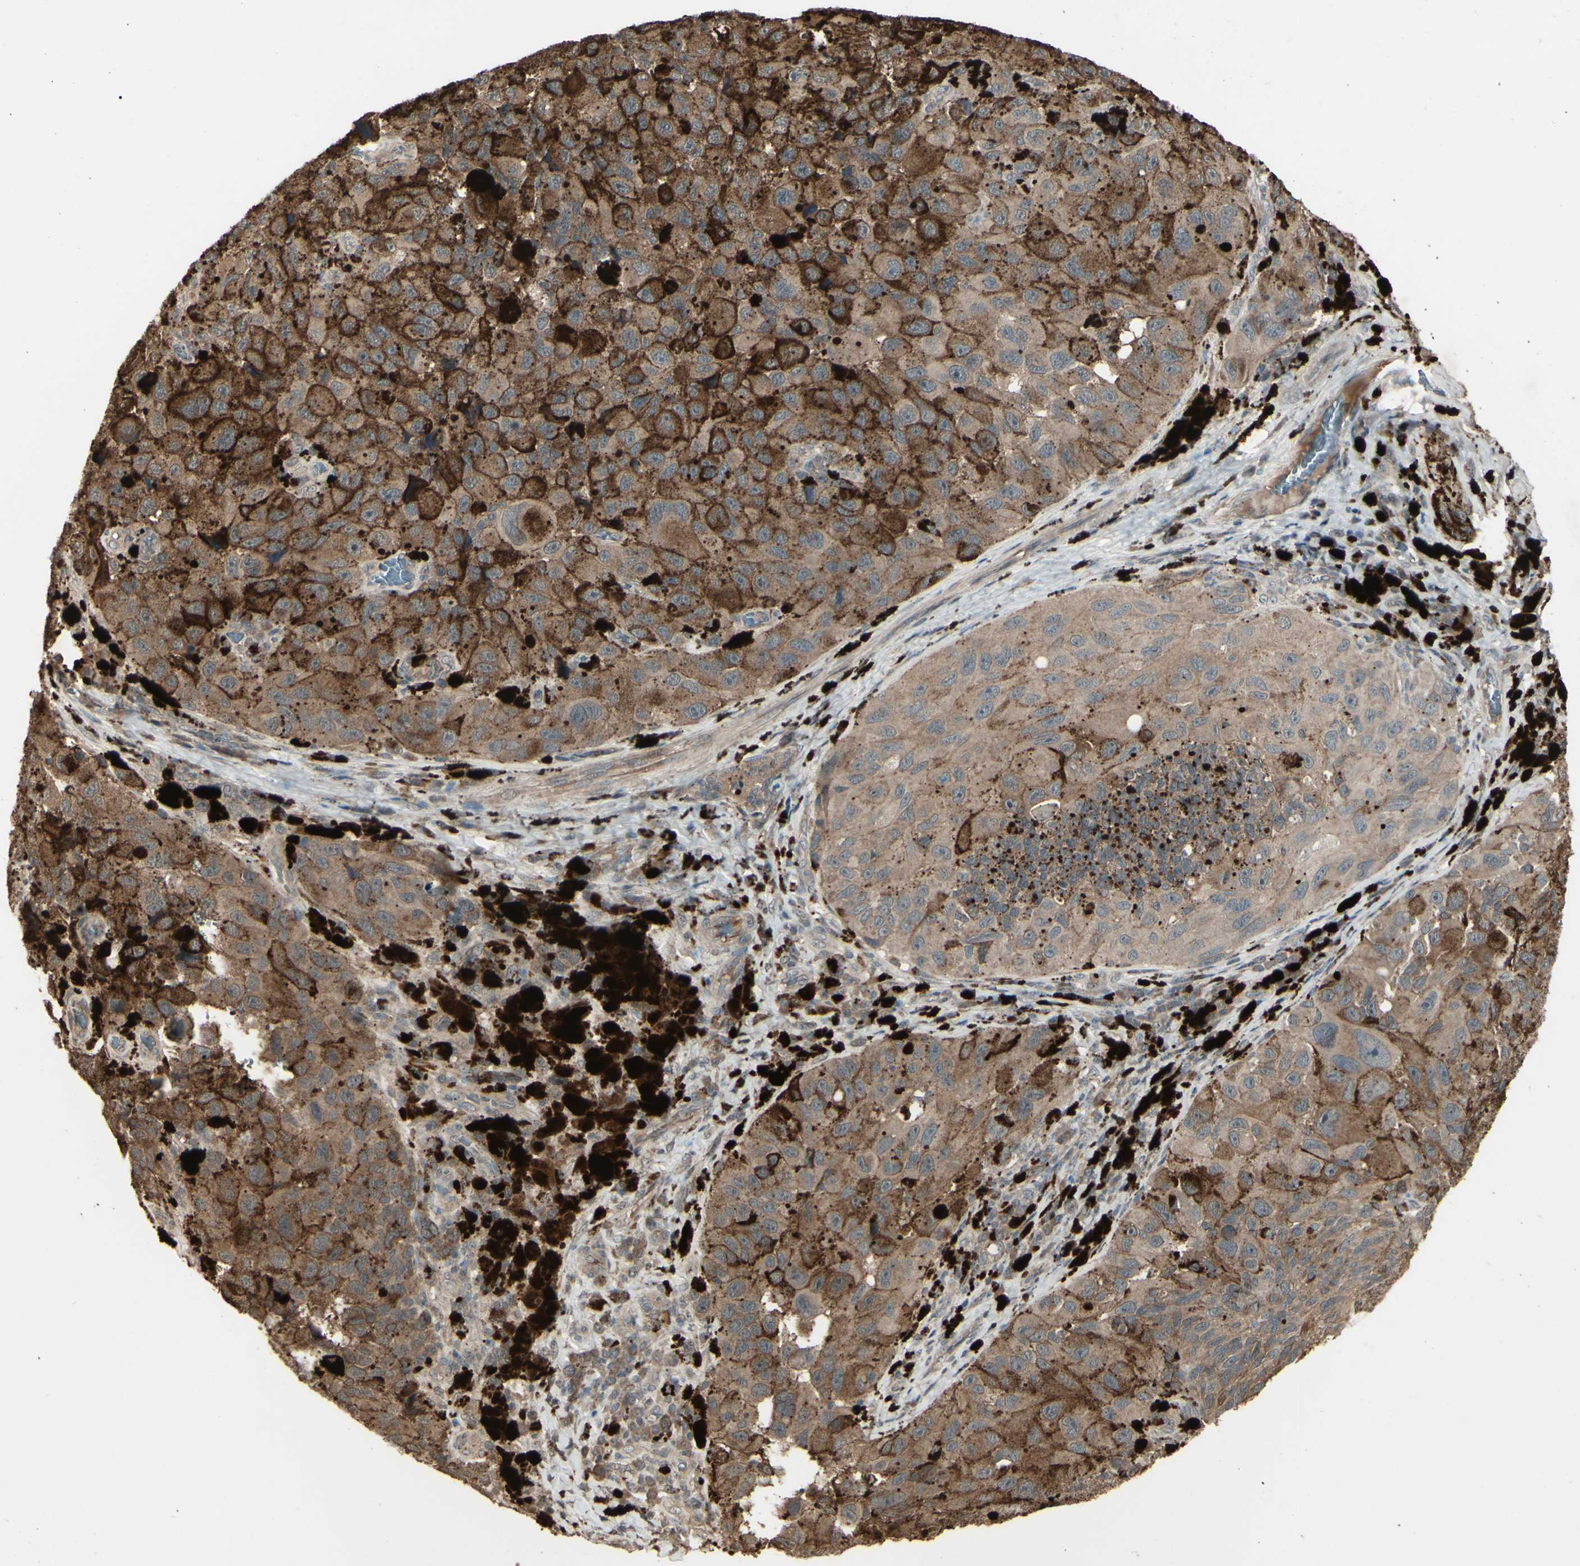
{"staining": {"intensity": "moderate", "quantity": ">75%", "location": "cytoplasmic/membranous"}, "tissue": "melanoma", "cell_type": "Tumor cells", "image_type": "cancer", "snomed": [{"axis": "morphology", "description": "Malignant melanoma, NOS"}, {"axis": "topography", "description": "Skin"}], "caption": "Immunohistochemistry (IHC) histopathology image of neoplastic tissue: human melanoma stained using immunohistochemistry (IHC) reveals medium levels of moderate protein expression localized specifically in the cytoplasmic/membranous of tumor cells, appearing as a cytoplasmic/membranous brown color.", "gene": "GNAS", "patient": {"sex": "female", "age": 73}}